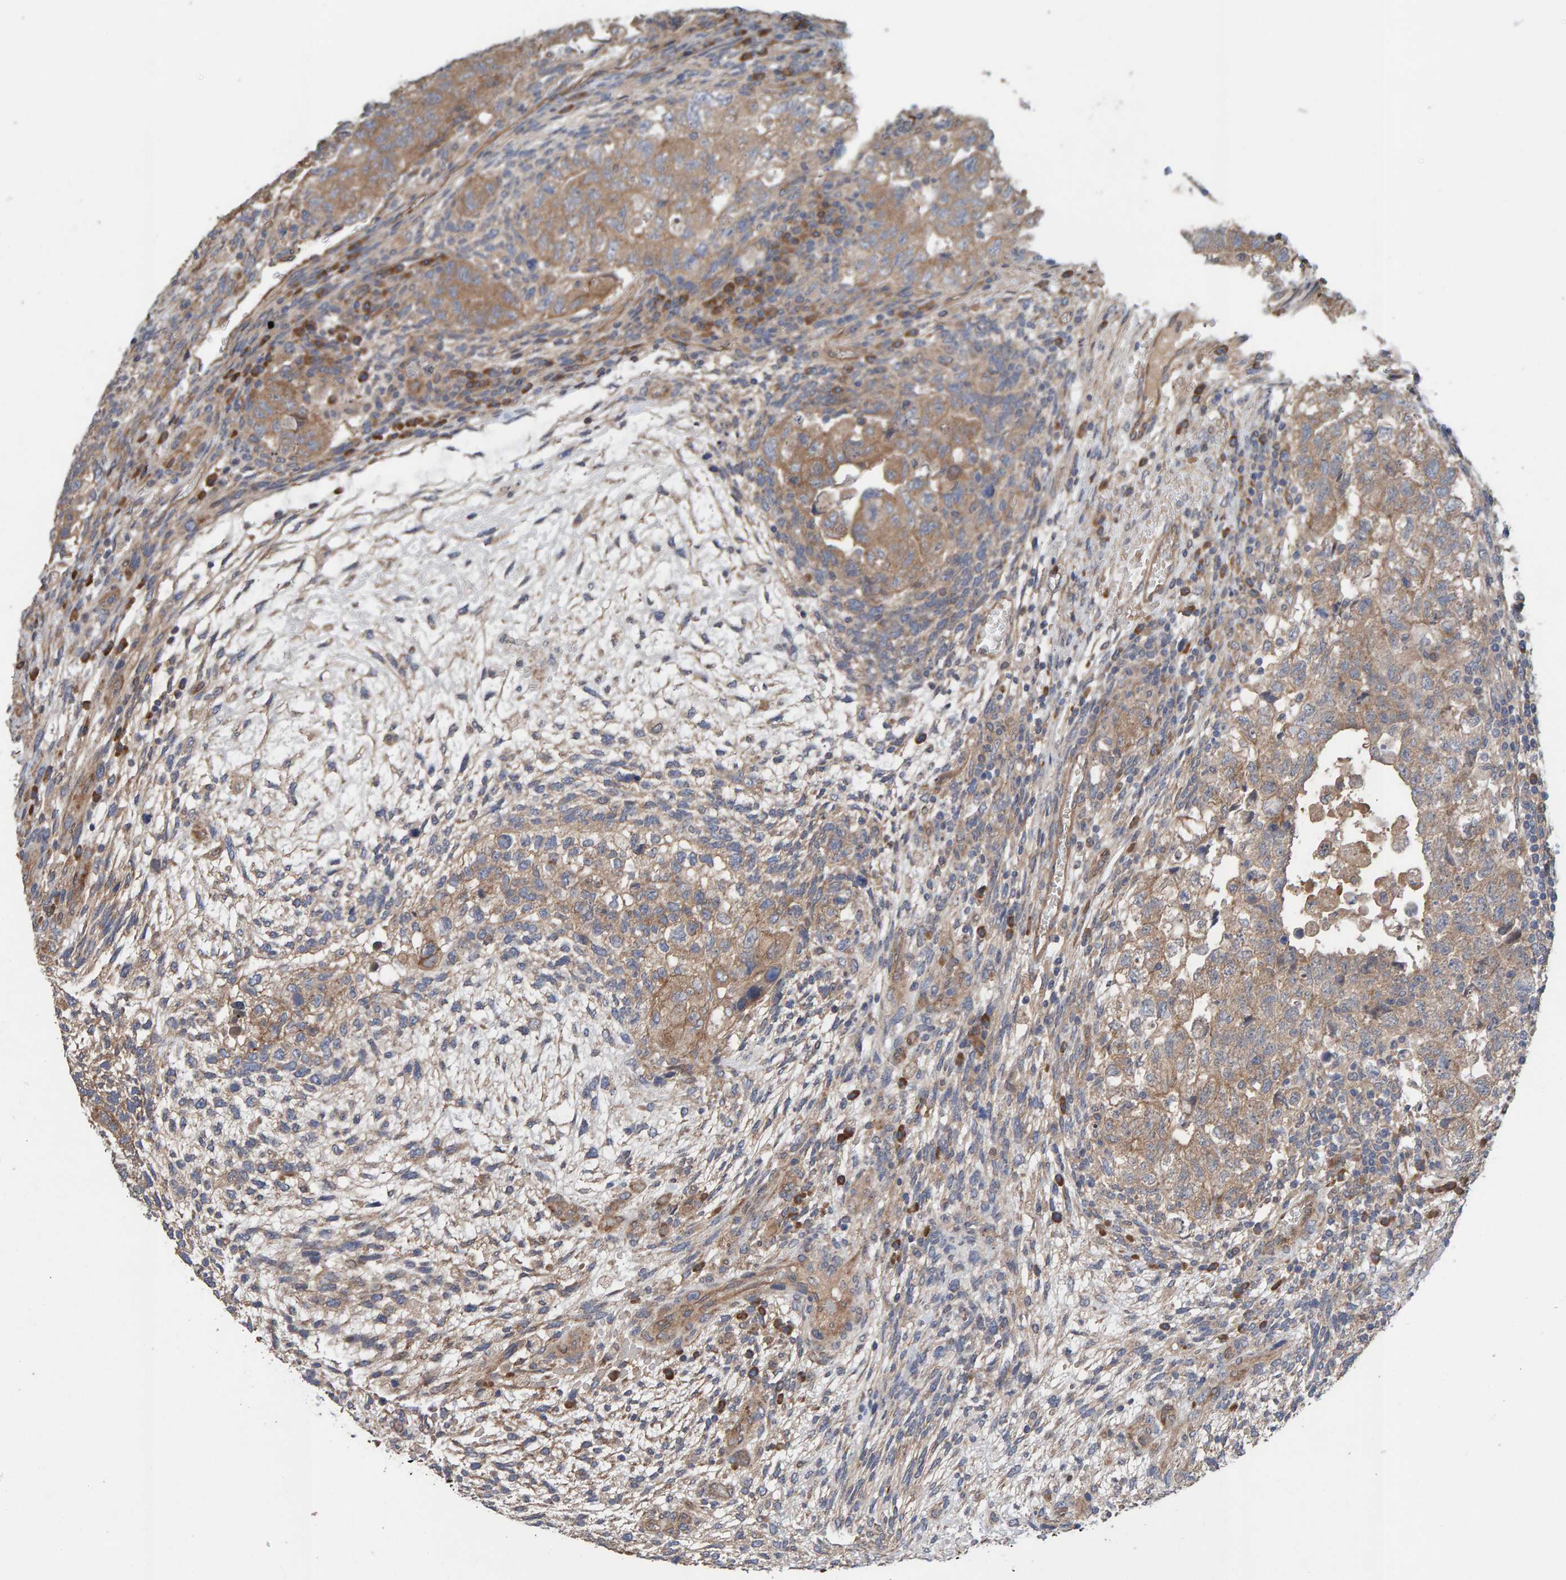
{"staining": {"intensity": "moderate", "quantity": ">75%", "location": "cytoplasmic/membranous"}, "tissue": "testis cancer", "cell_type": "Tumor cells", "image_type": "cancer", "snomed": [{"axis": "morphology", "description": "Carcinoma, Embryonal, NOS"}, {"axis": "topography", "description": "Testis"}], "caption": "Immunohistochemistry (IHC) of testis cancer (embryonal carcinoma) reveals medium levels of moderate cytoplasmic/membranous positivity in approximately >75% of tumor cells. (Brightfield microscopy of DAB IHC at high magnification).", "gene": "LRSAM1", "patient": {"sex": "male", "age": 36}}